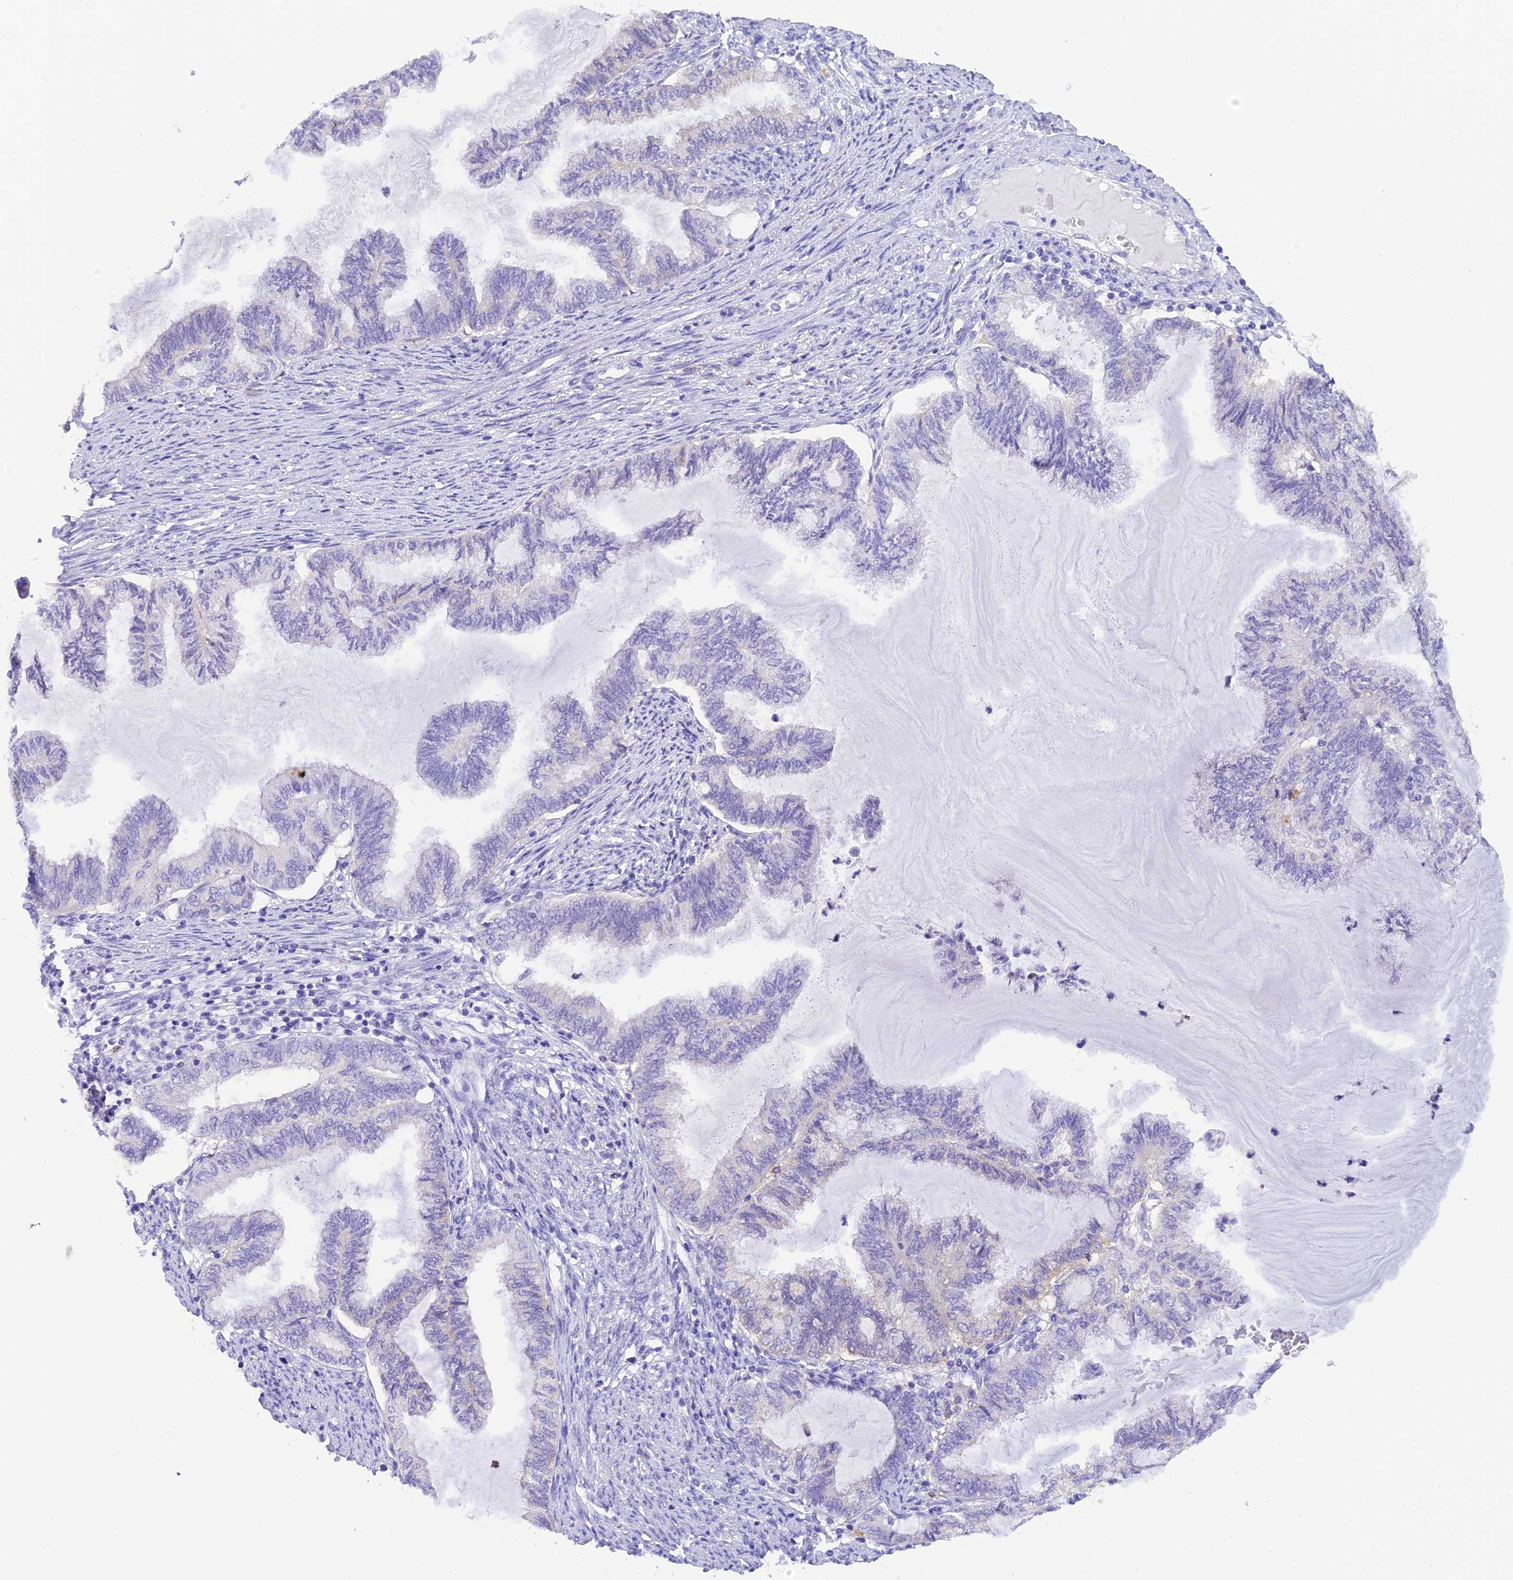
{"staining": {"intensity": "negative", "quantity": "none", "location": "none"}, "tissue": "endometrial cancer", "cell_type": "Tumor cells", "image_type": "cancer", "snomed": [{"axis": "morphology", "description": "Adenocarcinoma, NOS"}, {"axis": "topography", "description": "Endometrium"}], "caption": "Immunohistochemistry (IHC) micrograph of endometrial adenocarcinoma stained for a protein (brown), which reveals no expression in tumor cells.", "gene": "COL6A5", "patient": {"sex": "female", "age": 86}}